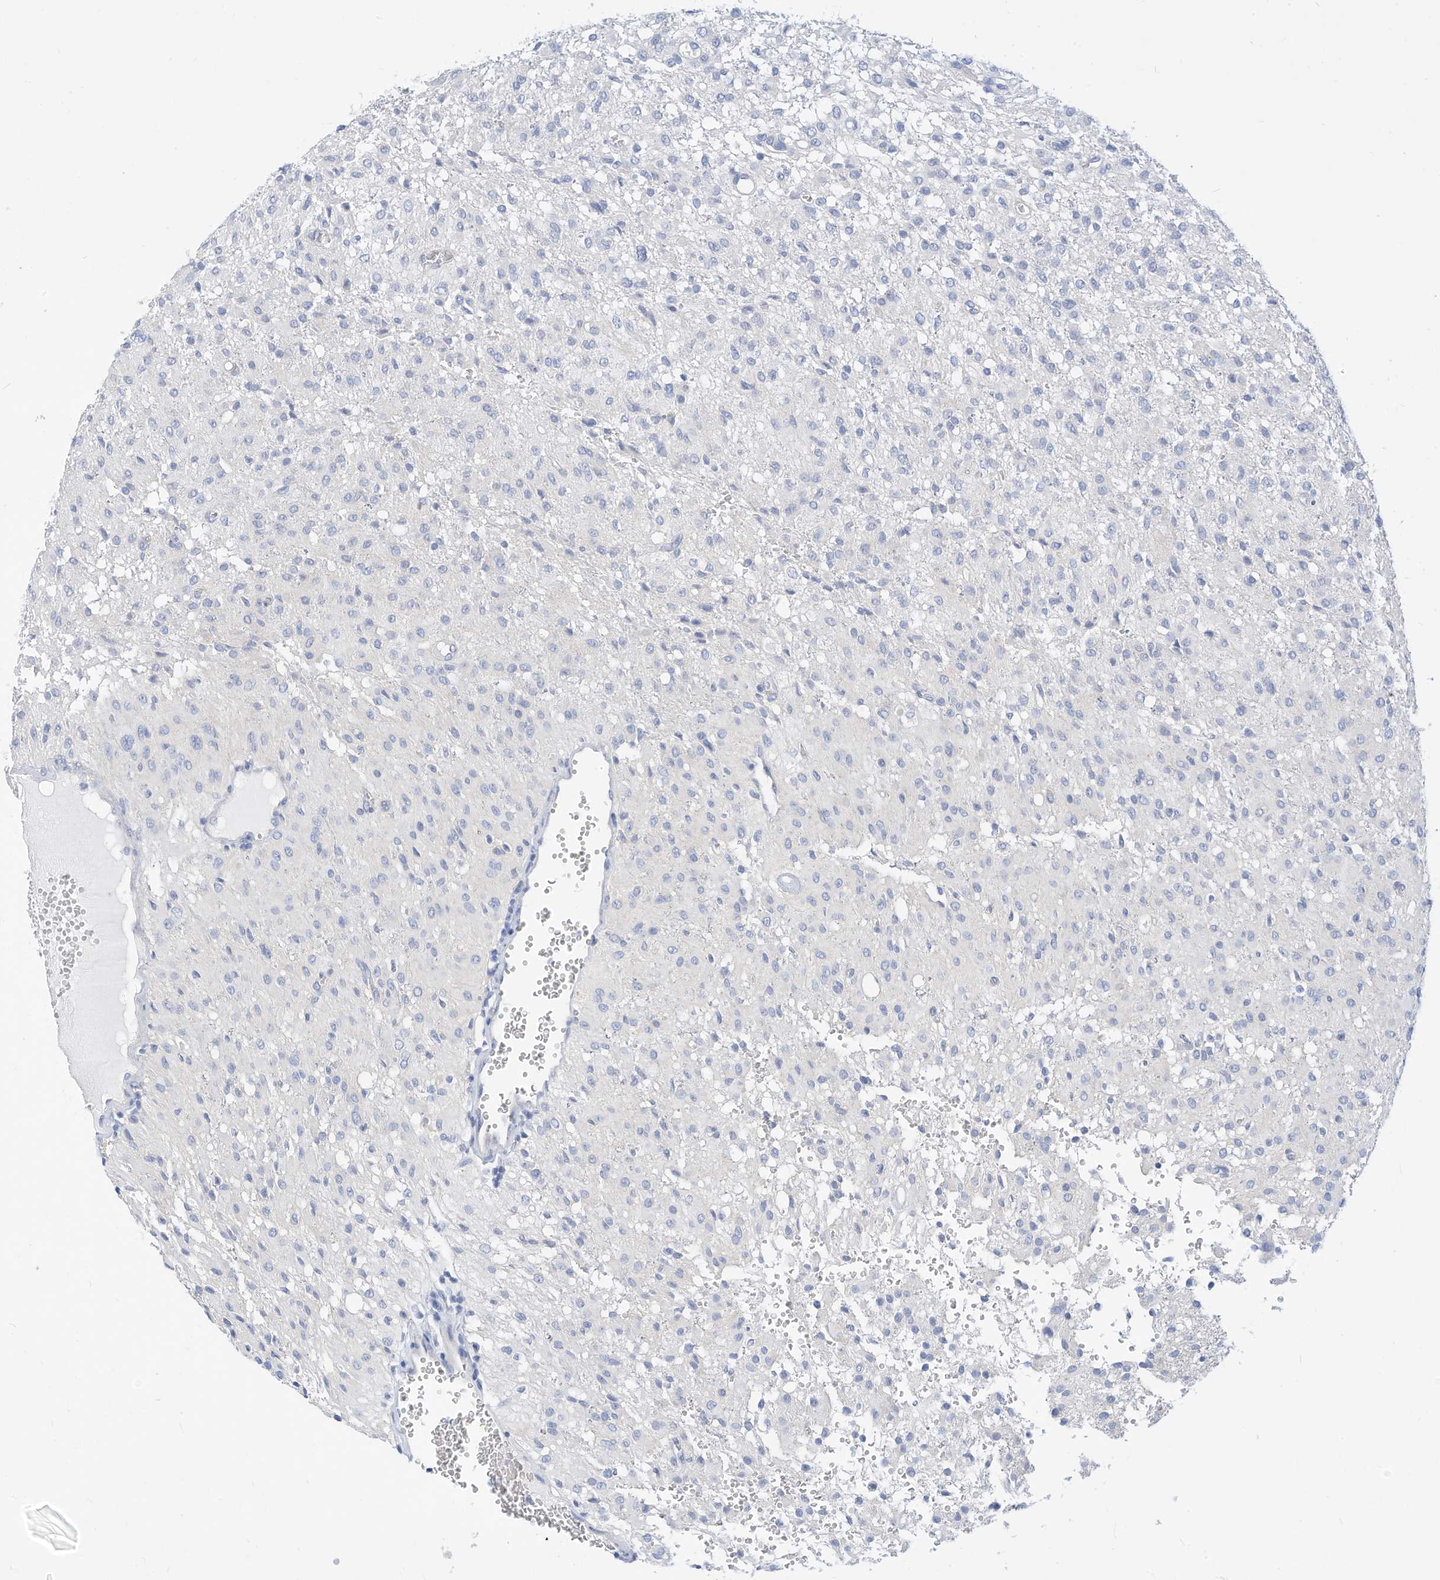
{"staining": {"intensity": "negative", "quantity": "none", "location": "none"}, "tissue": "glioma", "cell_type": "Tumor cells", "image_type": "cancer", "snomed": [{"axis": "morphology", "description": "Glioma, malignant, High grade"}, {"axis": "topography", "description": "Brain"}], "caption": "An image of human high-grade glioma (malignant) is negative for staining in tumor cells. (DAB immunohistochemistry (IHC) with hematoxylin counter stain).", "gene": "SPOCD1", "patient": {"sex": "female", "age": 59}}